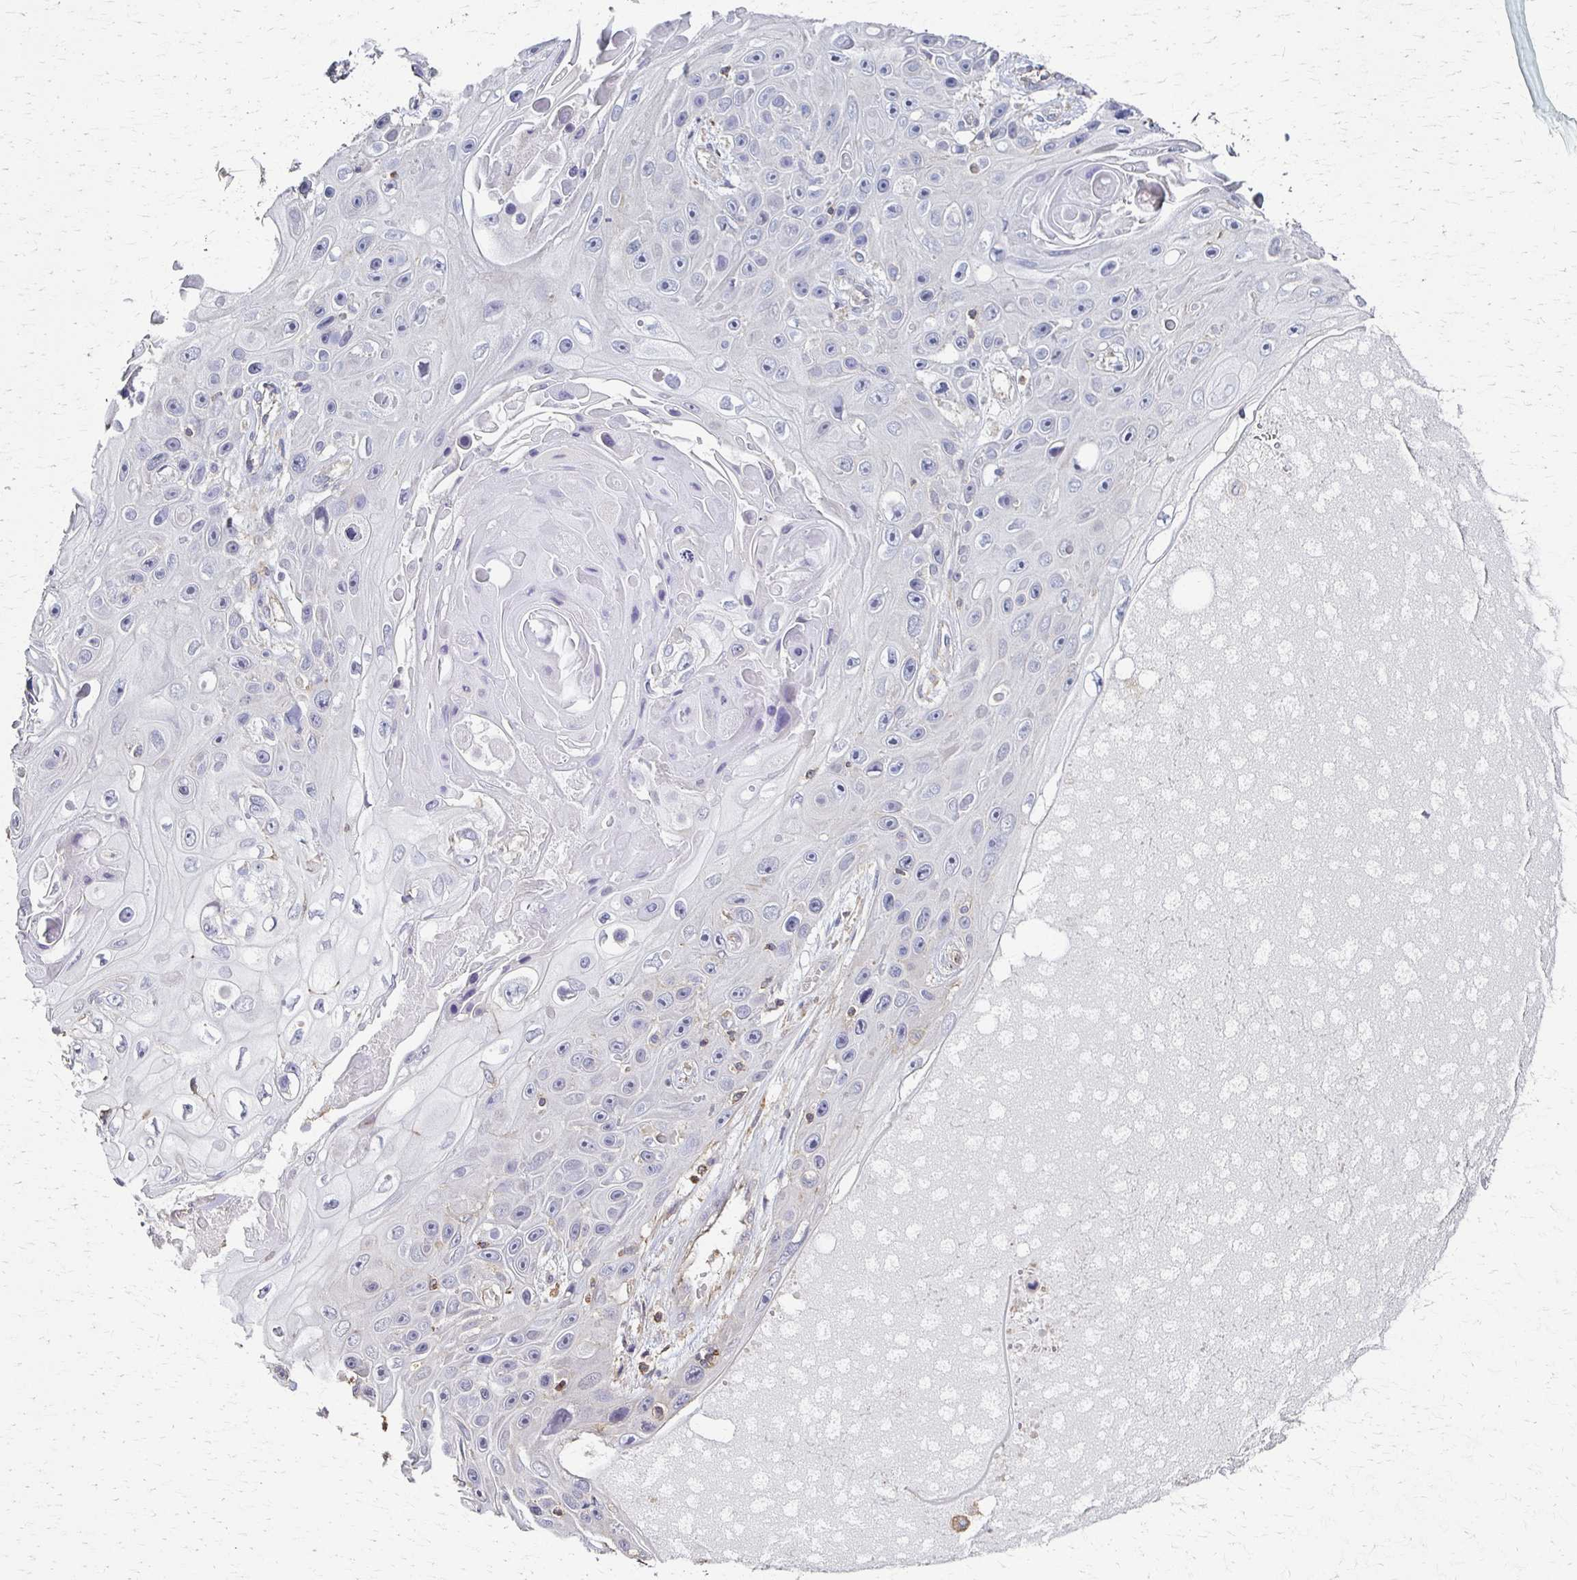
{"staining": {"intensity": "negative", "quantity": "none", "location": "none"}, "tissue": "skin cancer", "cell_type": "Tumor cells", "image_type": "cancer", "snomed": [{"axis": "morphology", "description": "Squamous cell carcinoma, NOS"}, {"axis": "topography", "description": "Skin"}], "caption": "This histopathology image is of skin squamous cell carcinoma stained with immunohistochemistry (IHC) to label a protein in brown with the nuclei are counter-stained blue. There is no staining in tumor cells.", "gene": "C1QTNF7", "patient": {"sex": "male", "age": 82}}